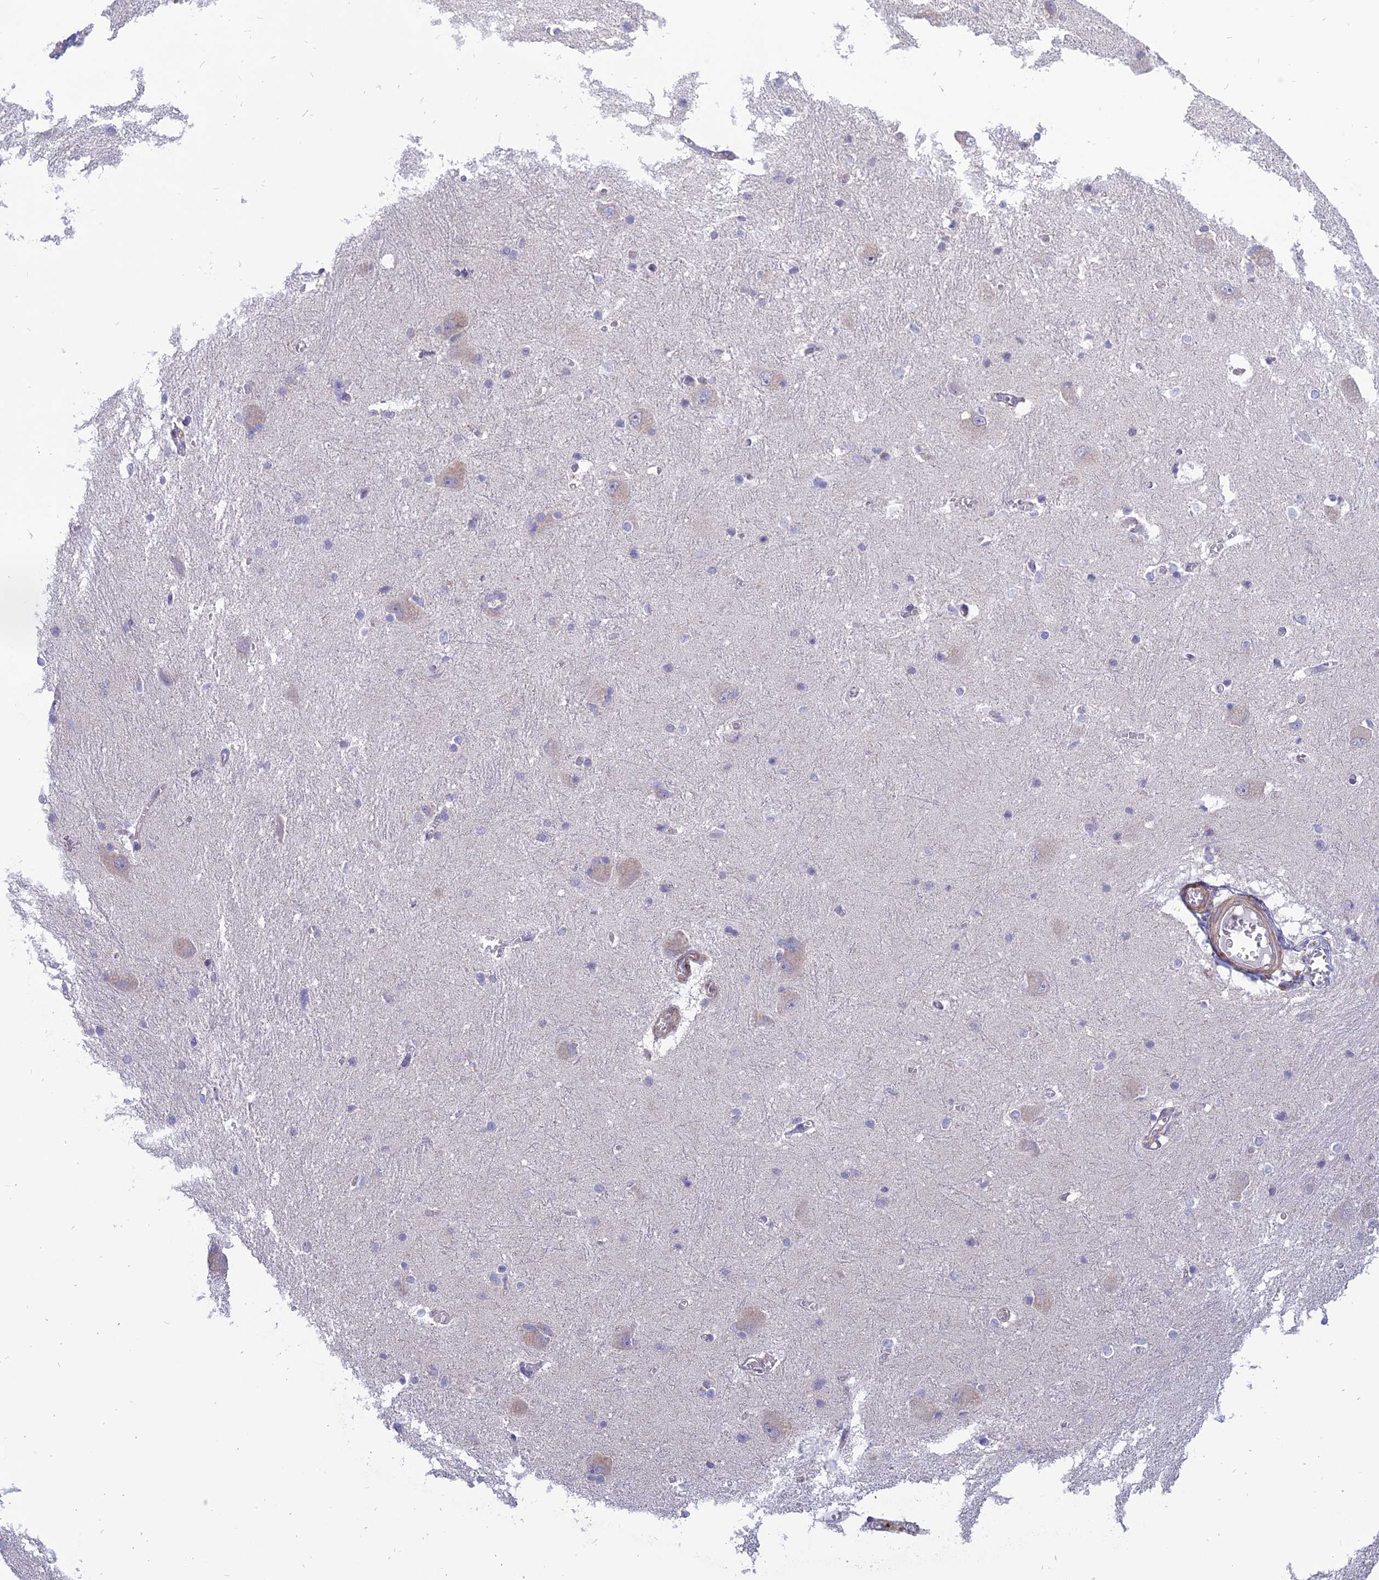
{"staining": {"intensity": "negative", "quantity": "none", "location": "none"}, "tissue": "caudate", "cell_type": "Glial cells", "image_type": "normal", "snomed": [{"axis": "morphology", "description": "Normal tissue, NOS"}, {"axis": "topography", "description": "Lateral ventricle wall"}], "caption": "Image shows no protein expression in glial cells of benign caudate.", "gene": "PHKA2", "patient": {"sex": "male", "age": 37}}